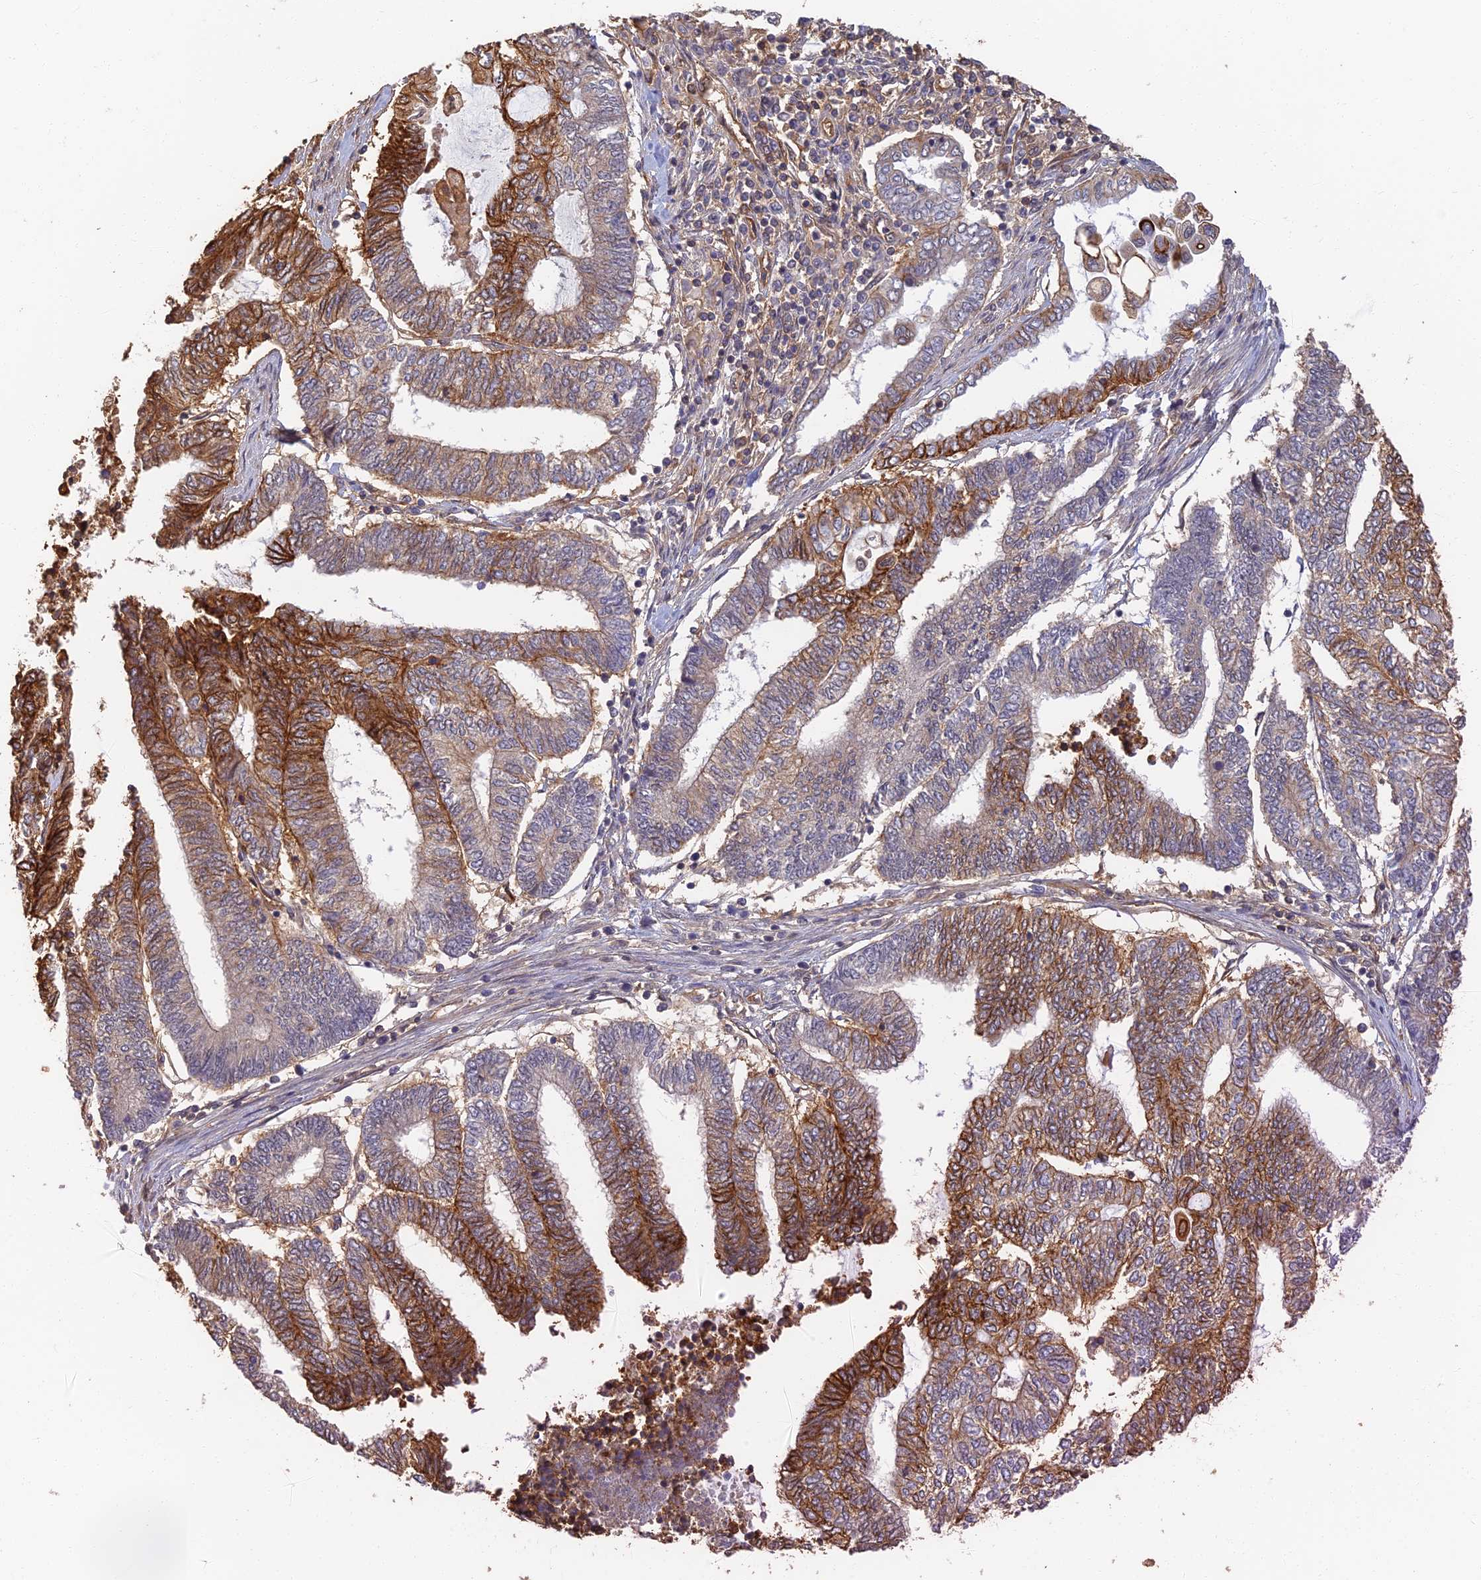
{"staining": {"intensity": "strong", "quantity": "25%-75%", "location": "cytoplasmic/membranous"}, "tissue": "endometrial cancer", "cell_type": "Tumor cells", "image_type": "cancer", "snomed": [{"axis": "morphology", "description": "Adenocarcinoma, NOS"}, {"axis": "topography", "description": "Uterus"}, {"axis": "topography", "description": "Endometrium"}], "caption": "Immunohistochemical staining of human adenocarcinoma (endometrial) shows strong cytoplasmic/membranous protein expression in about 25%-75% of tumor cells. (Stains: DAB in brown, nuclei in blue, Microscopy: brightfield microscopy at high magnification).", "gene": "LRRN3", "patient": {"sex": "female", "age": 70}}